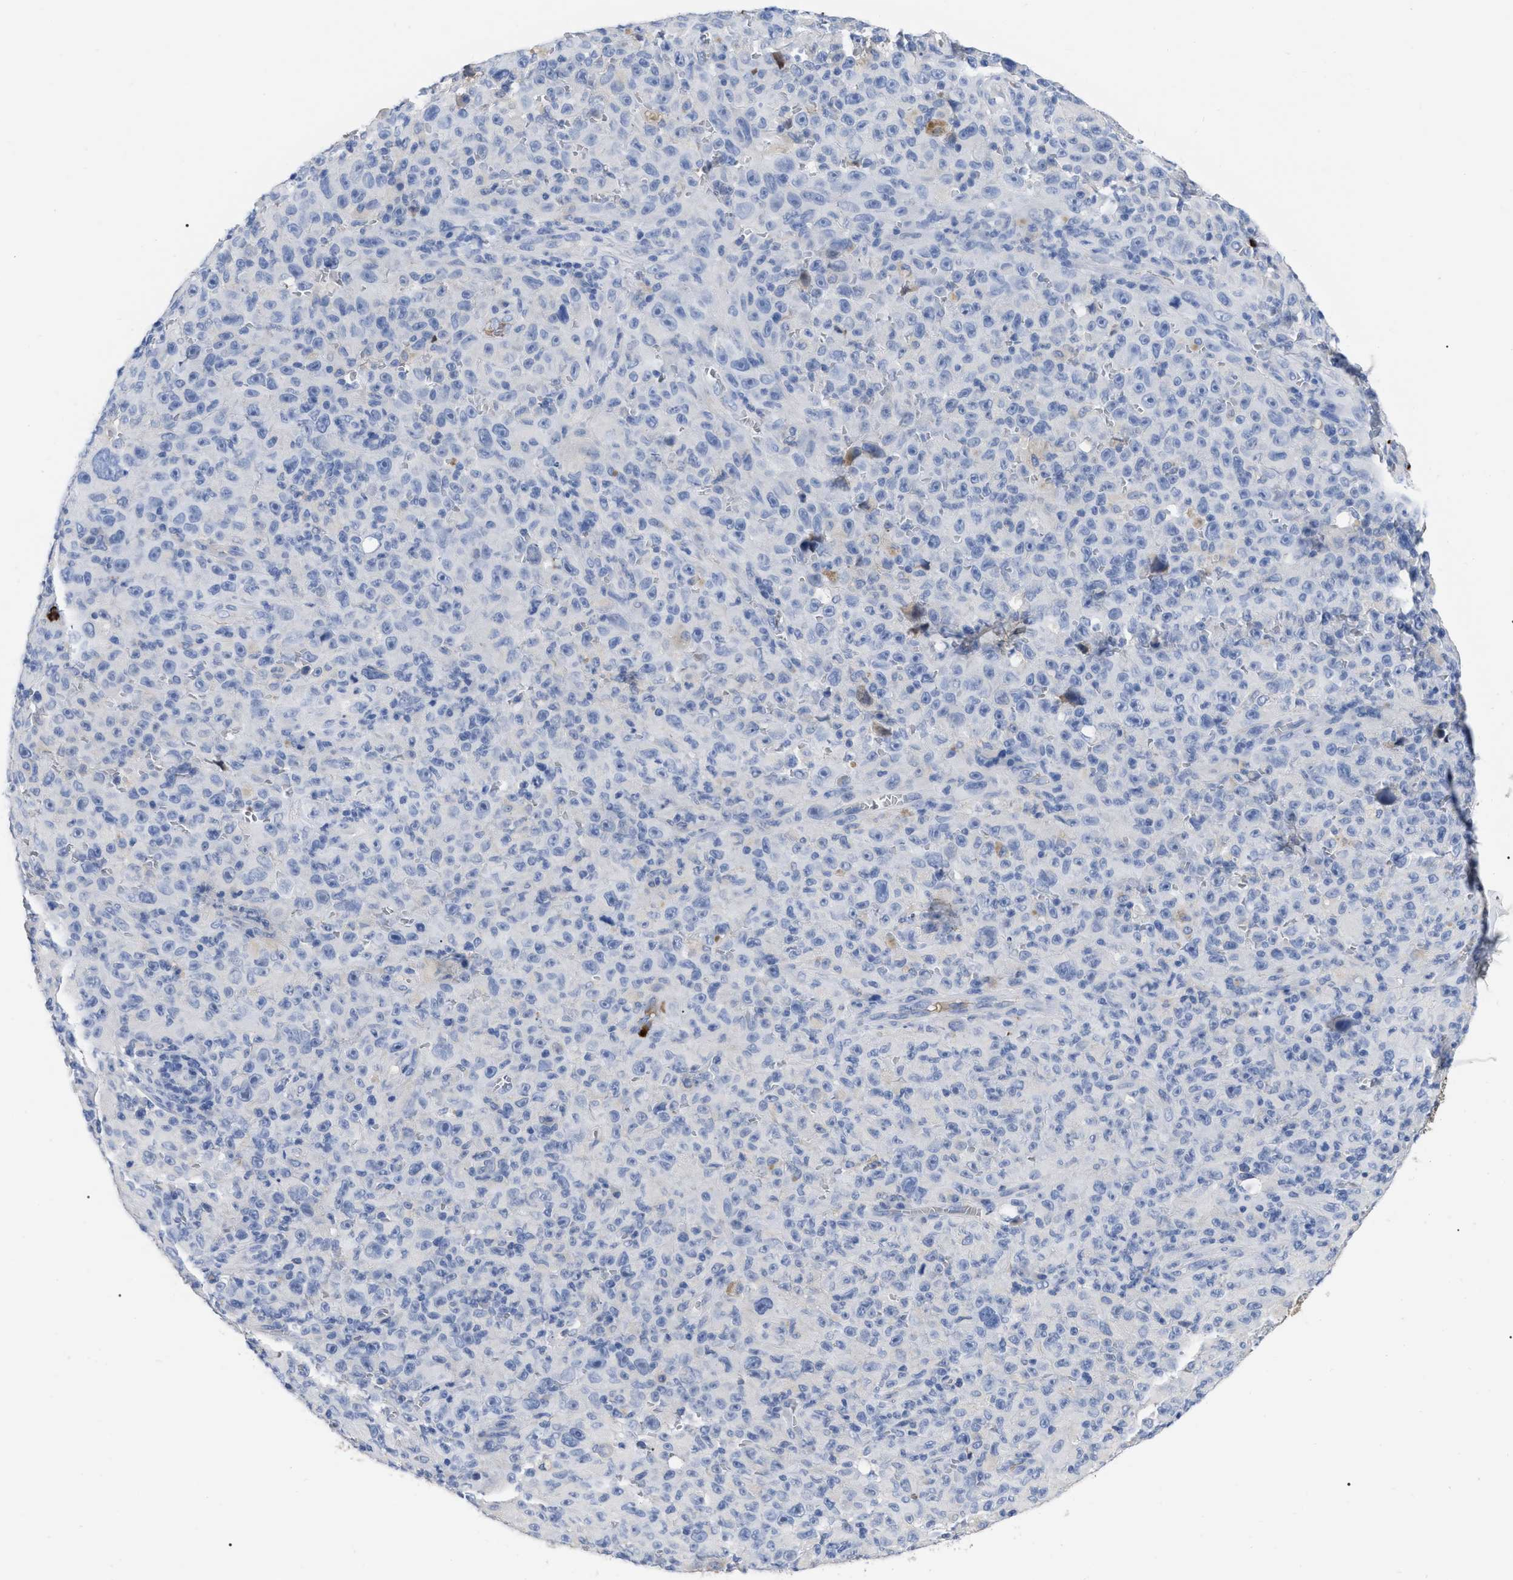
{"staining": {"intensity": "negative", "quantity": "none", "location": "none"}, "tissue": "melanoma", "cell_type": "Tumor cells", "image_type": "cancer", "snomed": [{"axis": "morphology", "description": "Malignant melanoma, NOS"}, {"axis": "topography", "description": "Skin"}], "caption": "This is an IHC histopathology image of human malignant melanoma. There is no expression in tumor cells.", "gene": "IGHV5-51", "patient": {"sex": "female", "age": 82}}